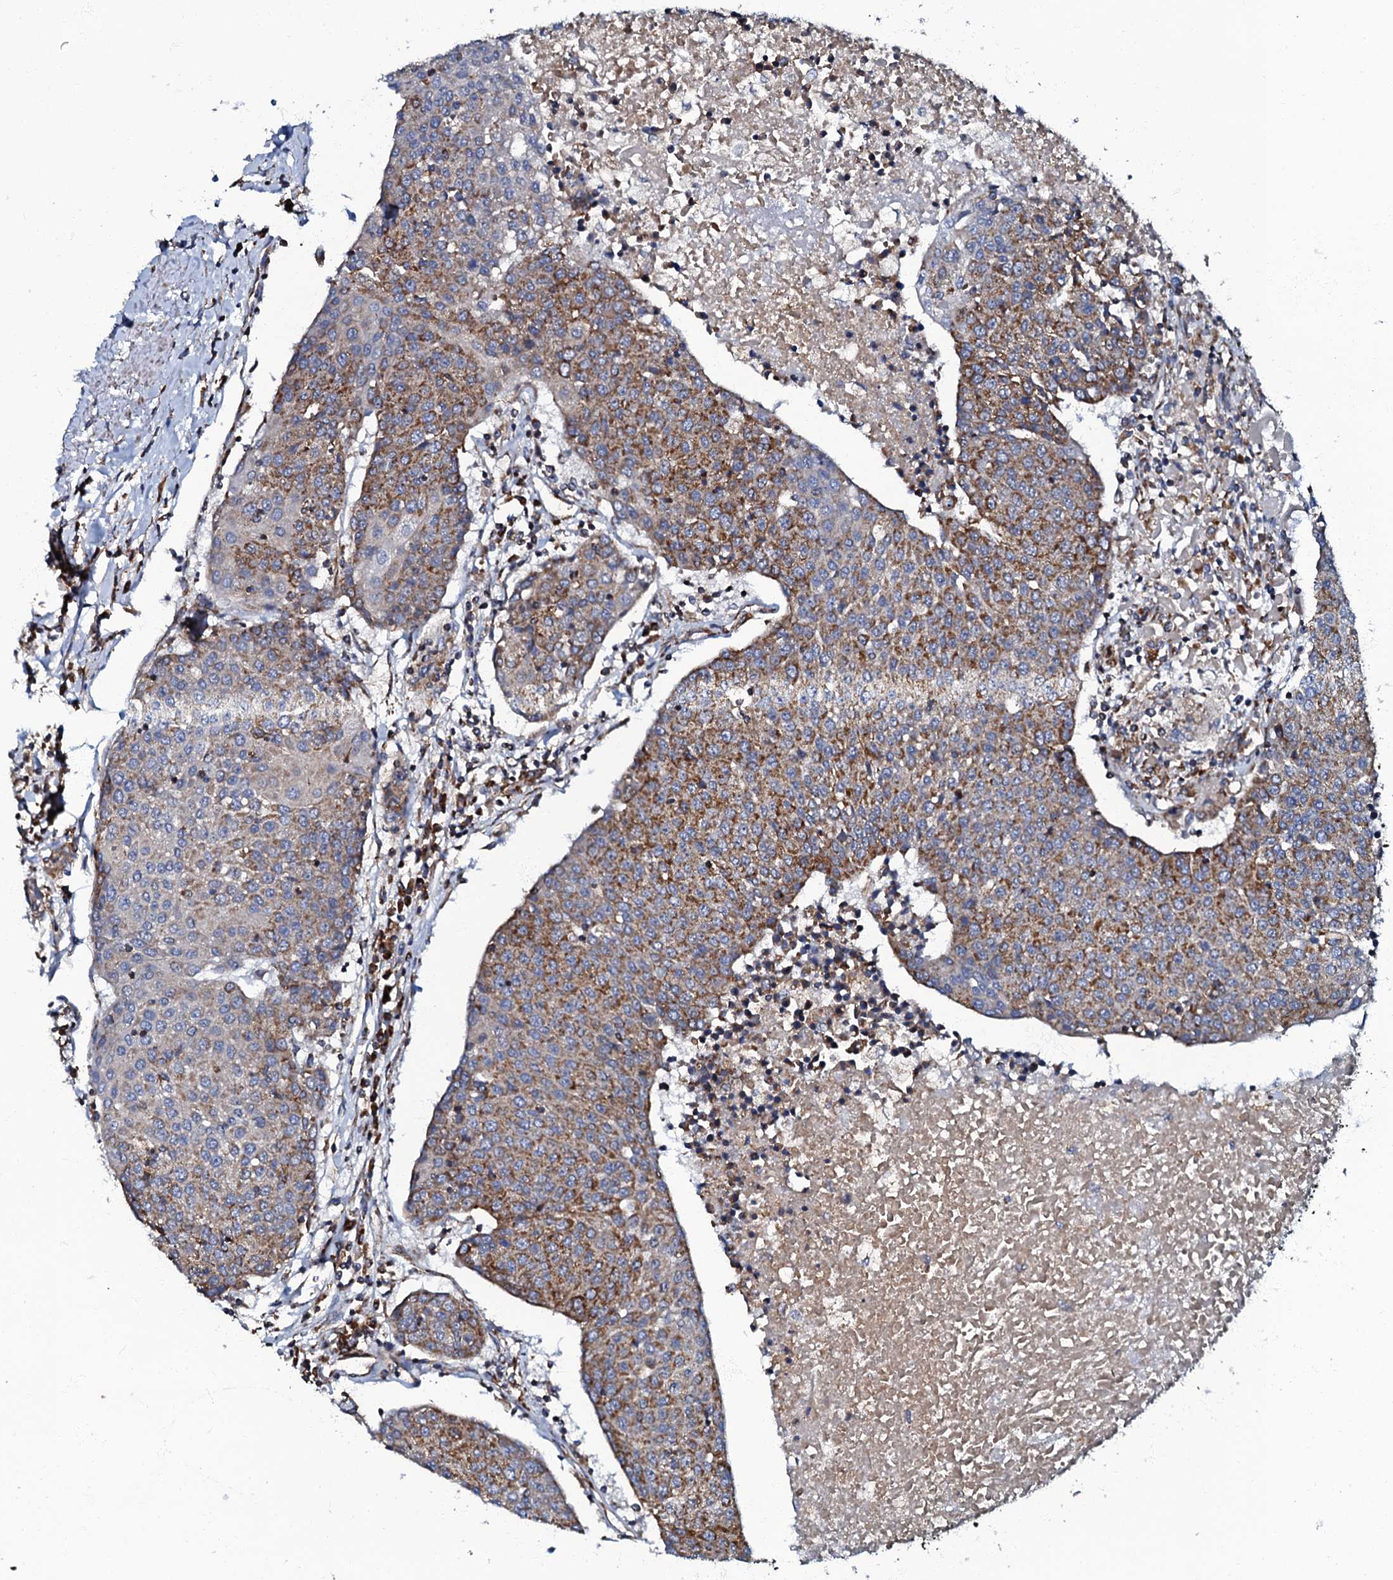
{"staining": {"intensity": "moderate", "quantity": "25%-75%", "location": "cytoplasmic/membranous"}, "tissue": "urothelial cancer", "cell_type": "Tumor cells", "image_type": "cancer", "snomed": [{"axis": "morphology", "description": "Urothelial carcinoma, High grade"}, {"axis": "topography", "description": "Urinary bladder"}], "caption": "The immunohistochemical stain highlights moderate cytoplasmic/membranous staining in tumor cells of urothelial cancer tissue.", "gene": "NDUFA12", "patient": {"sex": "female", "age": 85}}